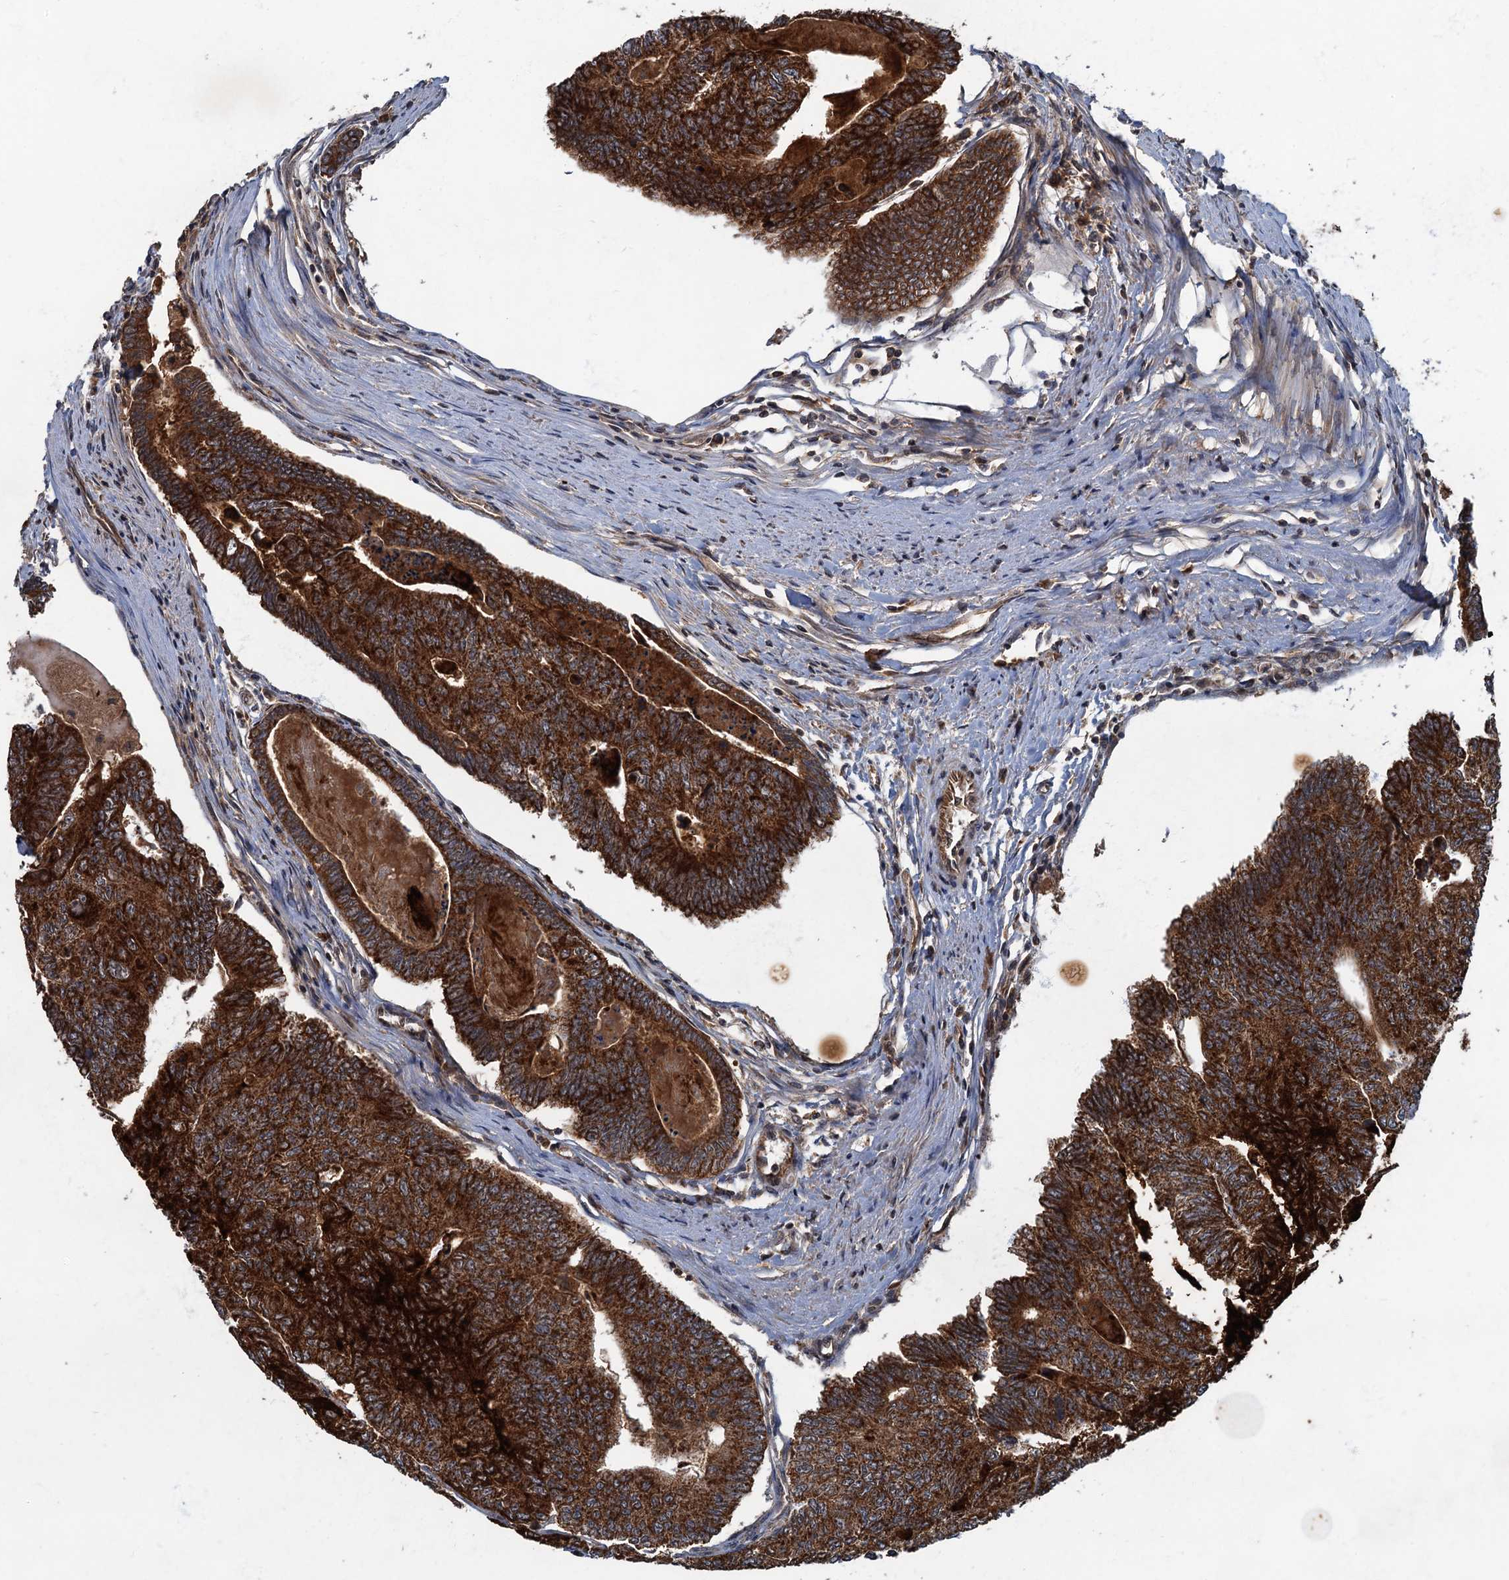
{"staining": {"intensity": "strong", "quantity": ">75%", "location": "cytoplasmic/membranous"}, "tissue": "colorectal cancer", "cell_type": "Tumor cells", "image_type": "cancer", "snomed": [{"axis": "morphology", "description": "Adenocarcinoma, NOS"}, {"axis": "topography", "description": "Colon"}], "caption": "Protein staining of adenocarcinoma (colorectal) tissue shows strong cytoplasmic/membranous positivity in approximately >75% of tumor cells. (brown staining indicates protein expression, while blue staining denotes nuclei).", "gene": "SLC11A2", "patient": {"sex": "female", "age": 67}}